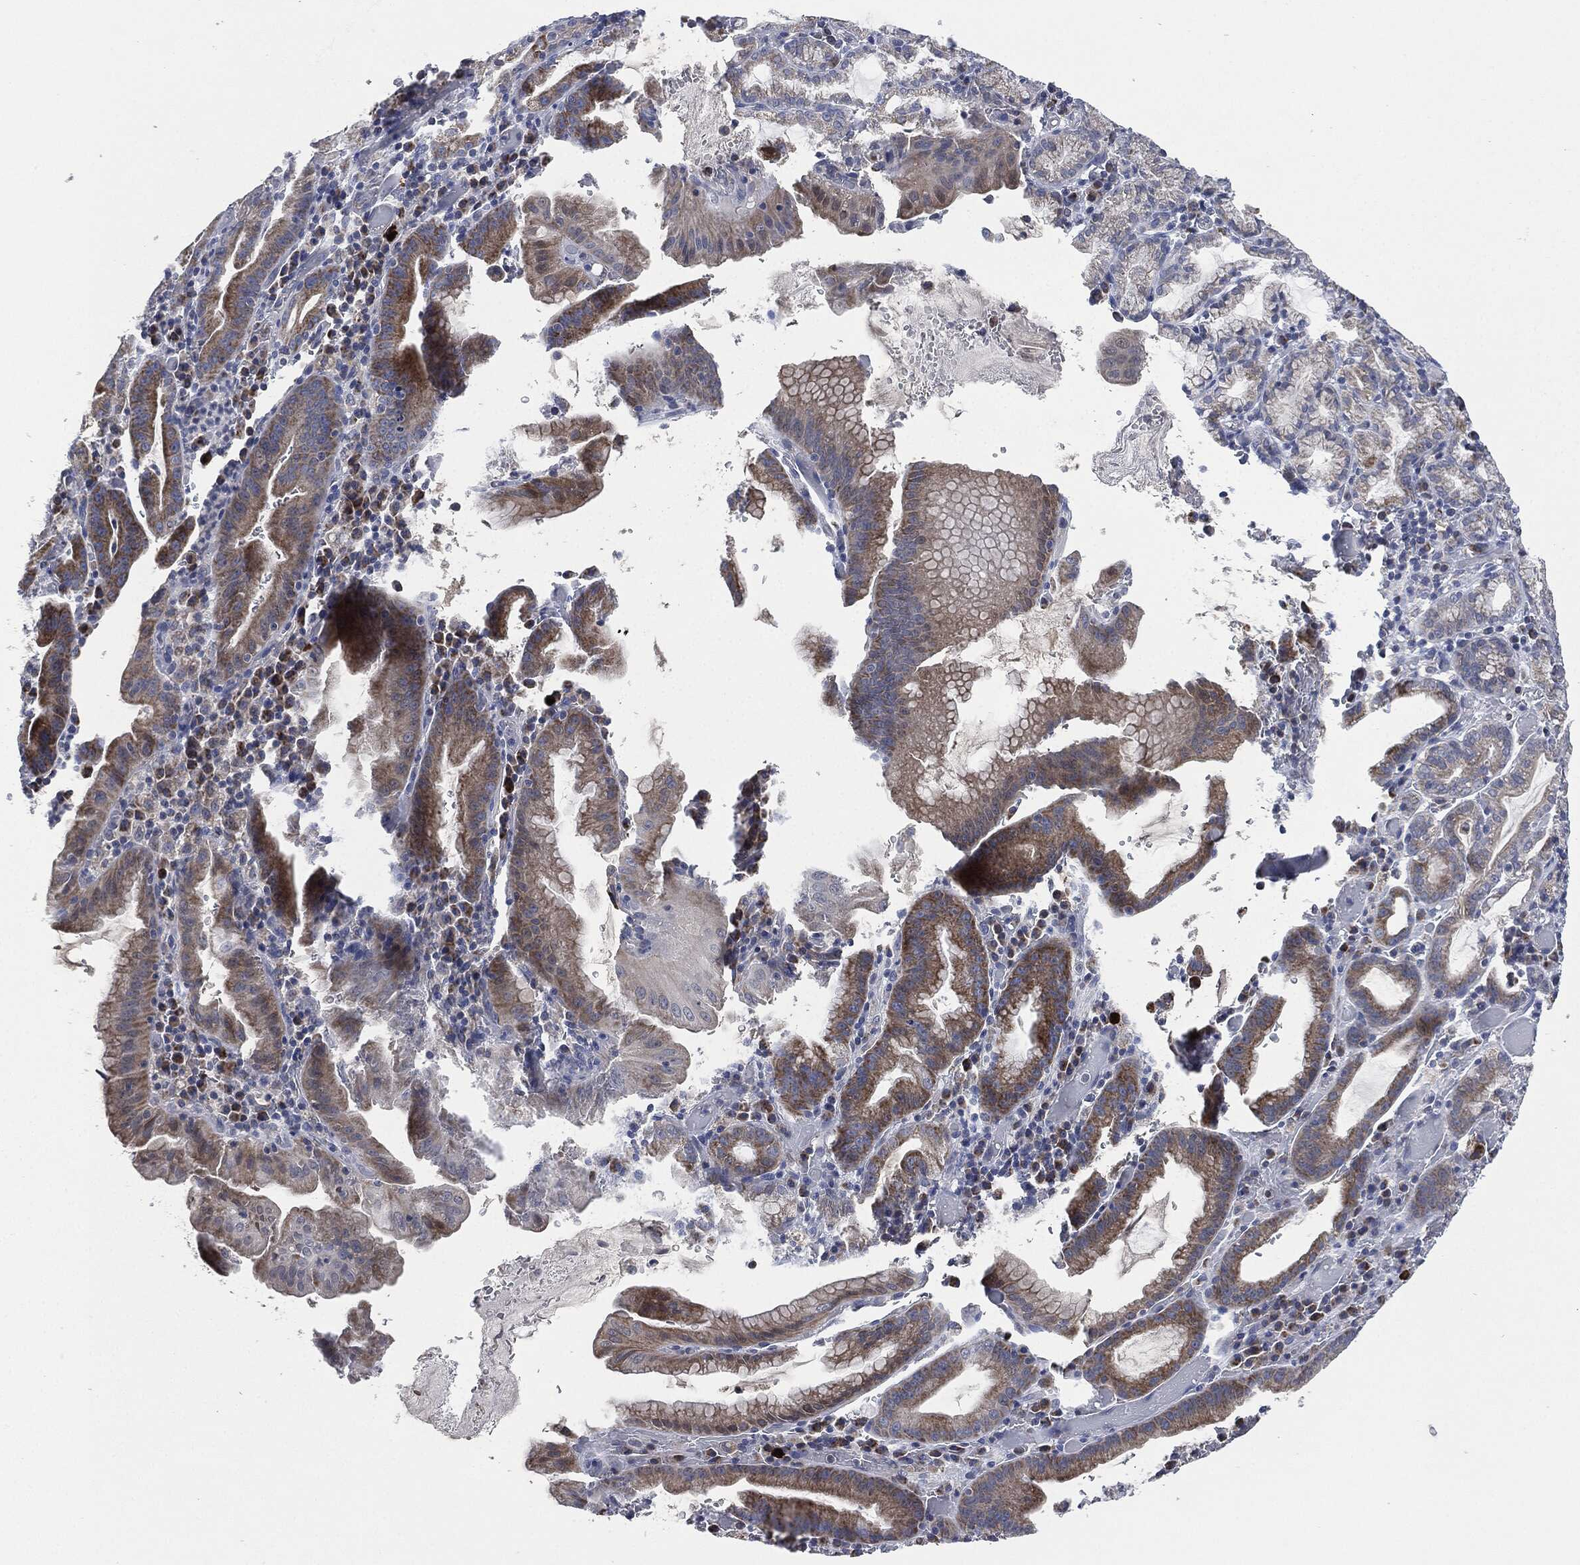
{"staining": {"intensity": "strong", "quantity": "25%-75%", "location": "cytoplasmic/membranous"}, "tissue": "stomach cancer", "cell_type": "Tumor cells", "image_type": "cancer", "snomed": [{"axis": "morphology", "description": "Adenocarcinoma, NOS"}, {"axis": "topography", "description": "Stomach"}], "caption": "Human adenocarcinoma (stomach) stained with a brown dye reveals strong cytoplasmic/membranous positive staining in about 25%-75% of tumor cells.", "gene": "SIGLEC9", "patient": {"sex": "male", "age": 79}}